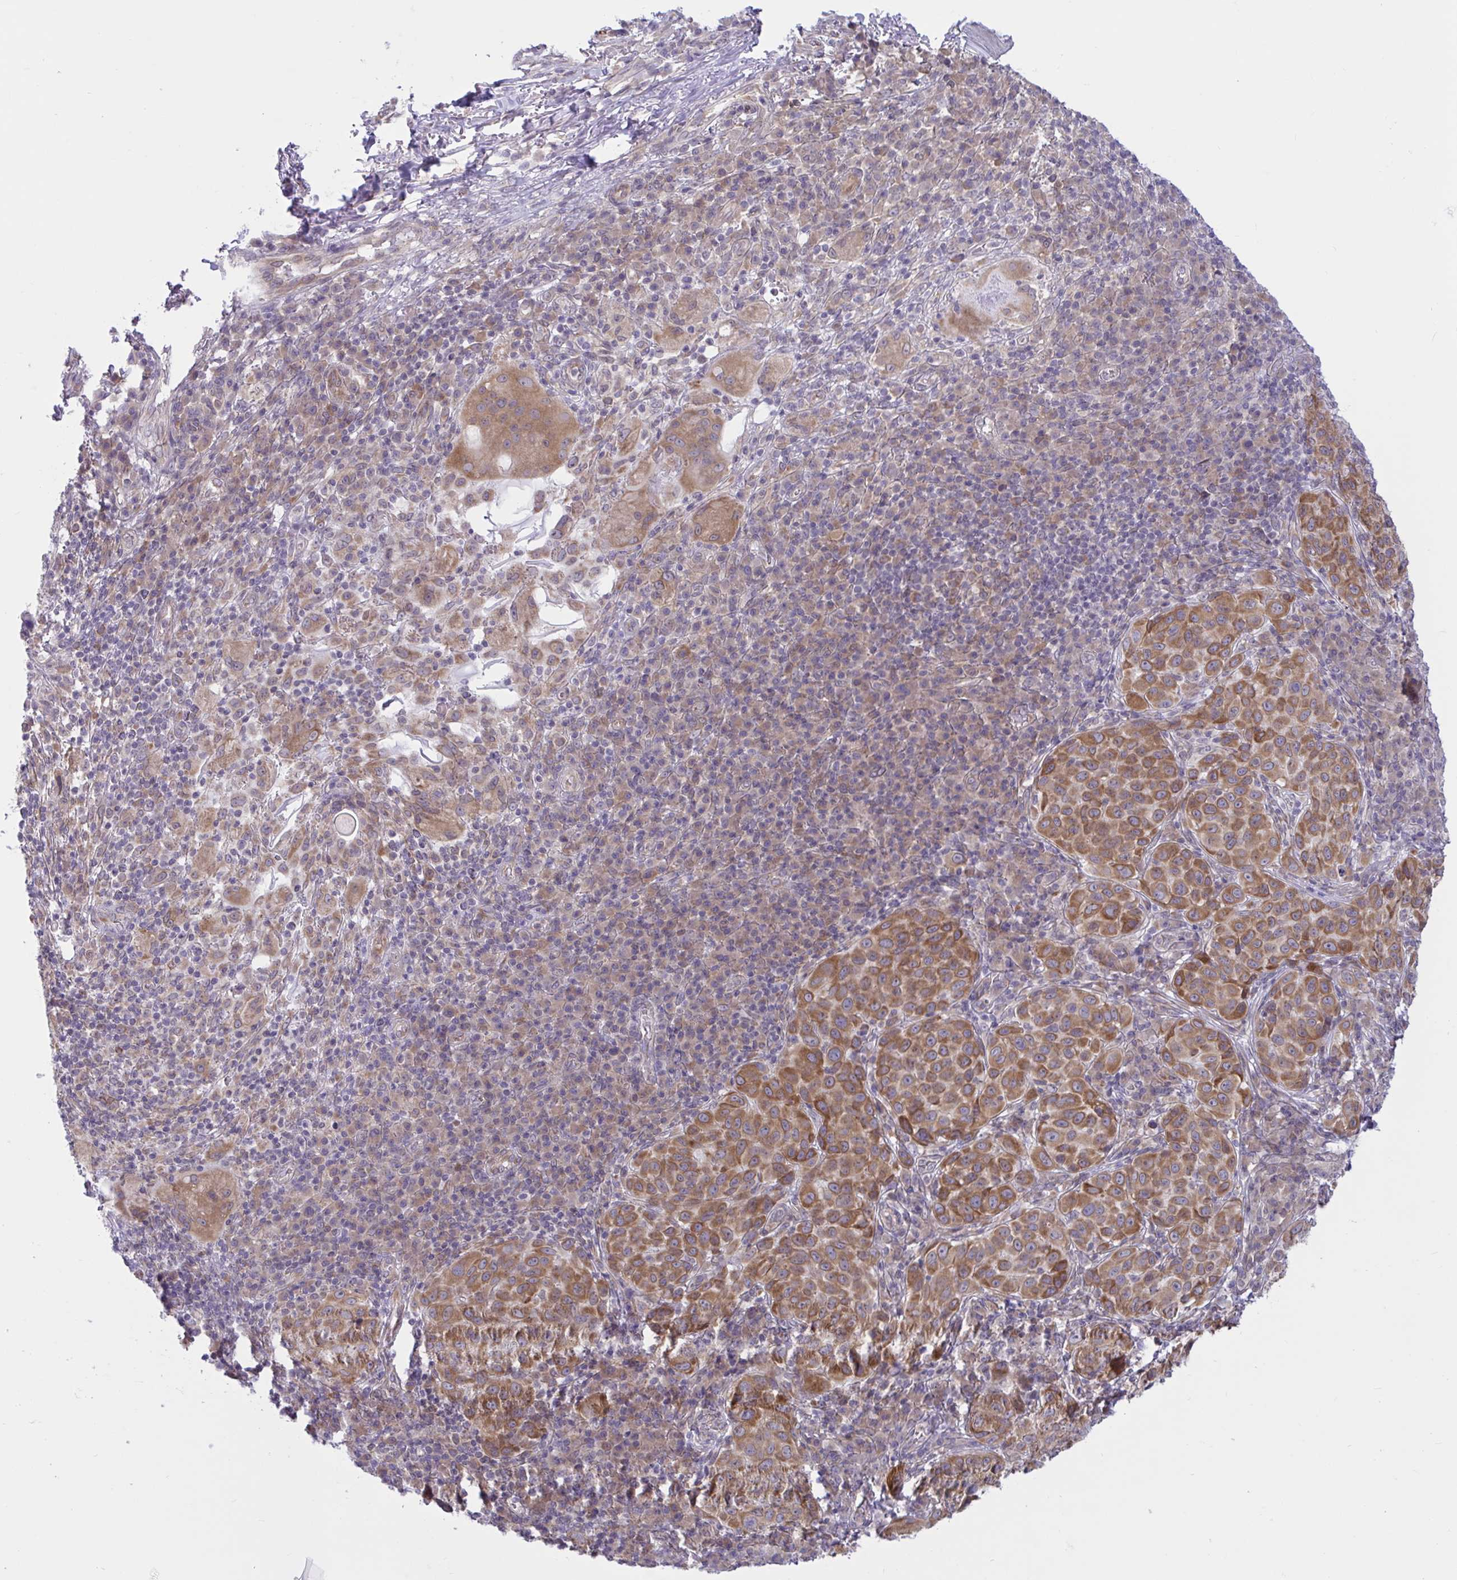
{"staining": {"intensity": "moderate", "quantity": ">75%", "location": "cytoplasmic/membranous"}, "tissue": "melanoma", "cell_type": "Tumor cells", "image_type": "cancer", "snomed": [{"axis": "morphology", "description": "Malignant melanoma, NOS"}, {"axis": "topography", "description": "Skin"}], "caption": "DAB immunohistochemical staining of human malignant melanoma exhibits moderate cytoplasmic/membranous protein expression in approximately >75% of tumor cells. The staining was performed using DAB to visualize the protein expression in brown, while the nuclei were stained in blue with hematoxylin (Magnification: 20x).", "gene": "CAMLG", "patient": {"sex": "male", "age": 38}}